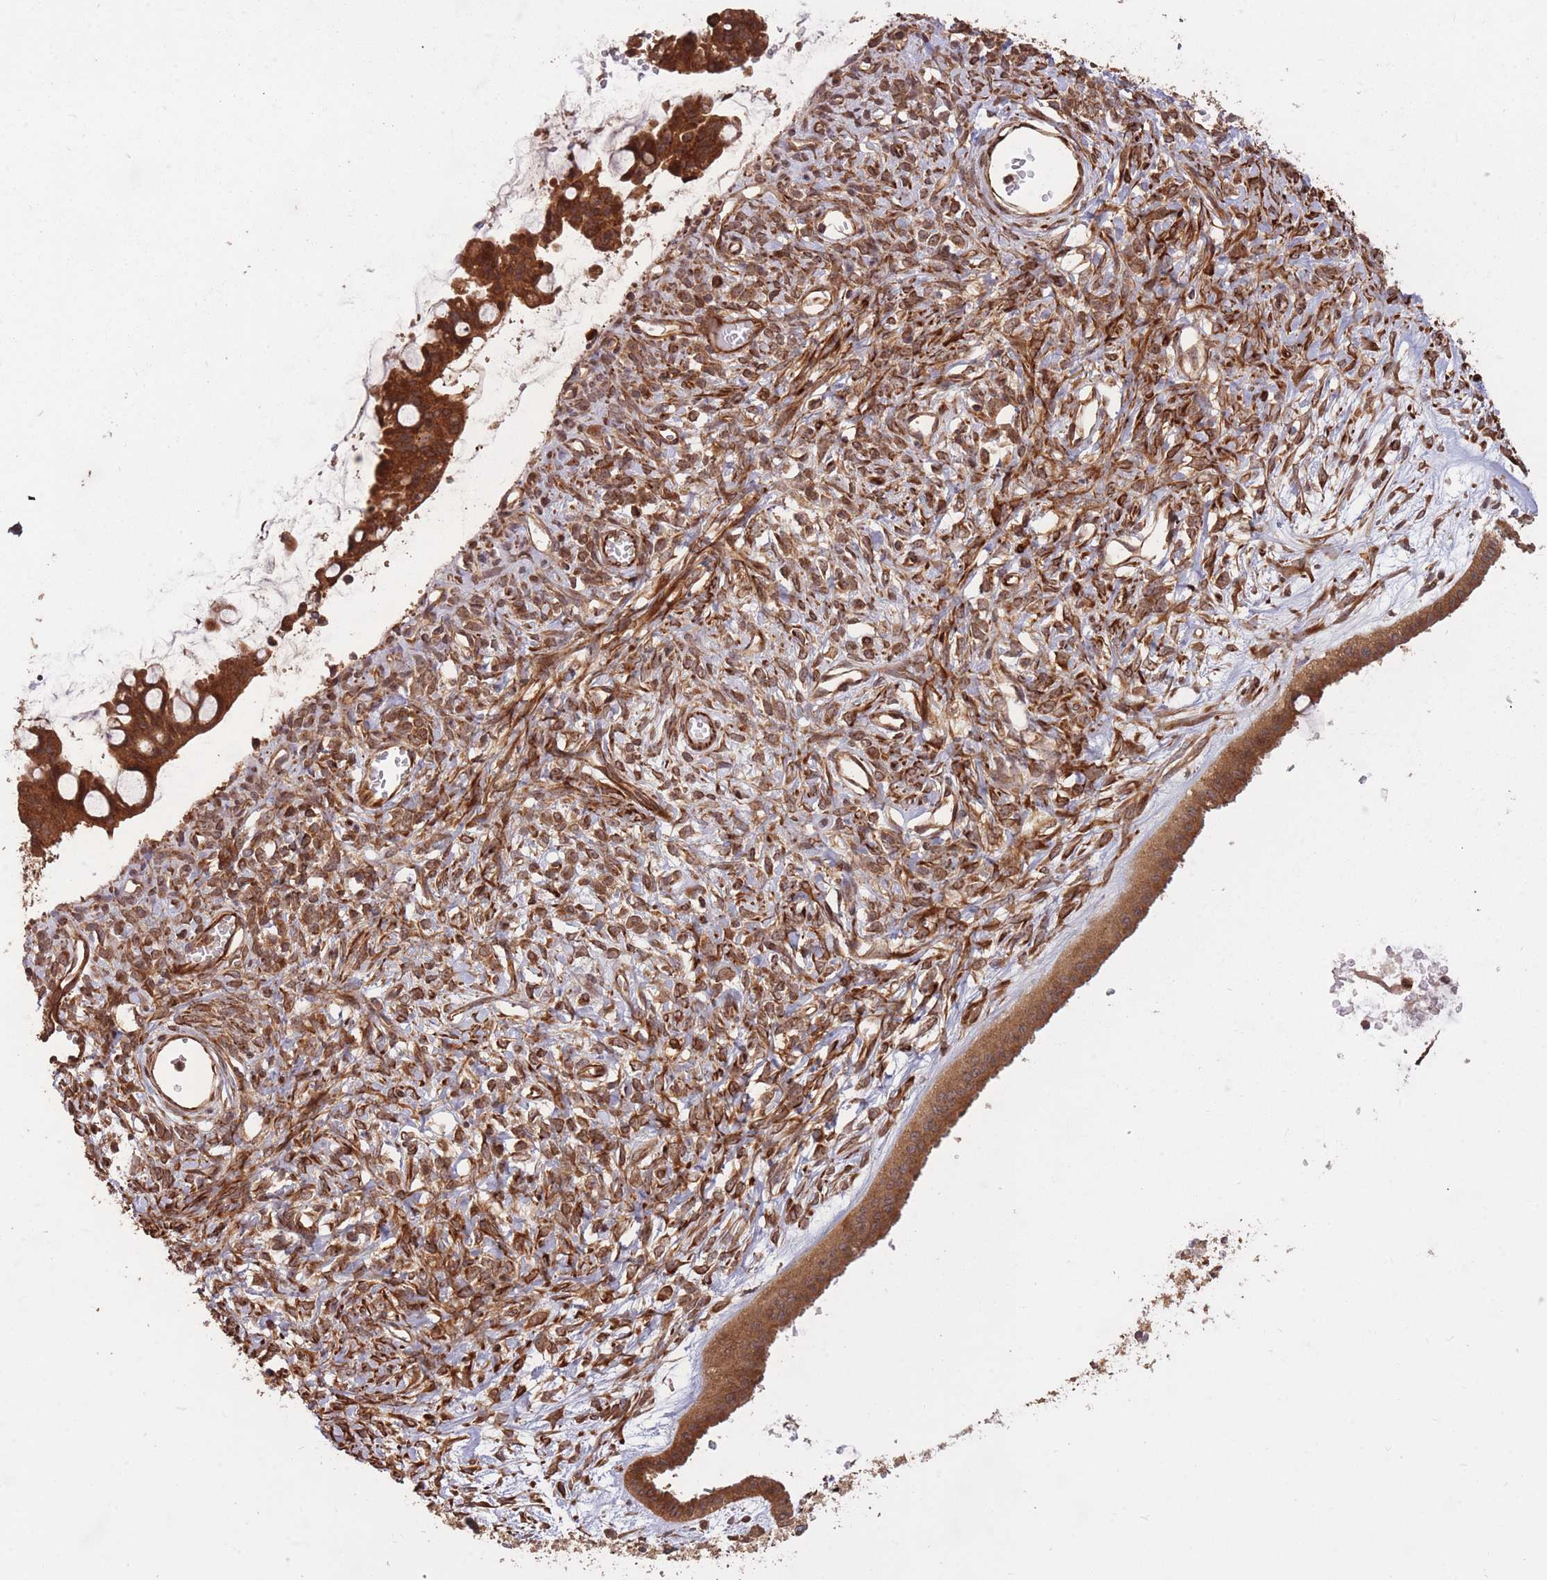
{"staining": {"intensity": "strong", "quantity": ">75%", "location": "cytoplasmic/membranous"}, "tissue": "ovarian cancer", "cell_type": "Tumor cells", "image_type": "cancer", "snomed": [{"axis": "morphology", "description": "Cystadenocarcinoma, mucinous, NOS"}, {"axis": "topography", "description": "Ovary"}], "caption": "A brown stain shows strong cytoplasmic/membranous staining of a protein in ovarian mucinous cystadenocarcinoma tumor cells. (Brightfield microscopy of DAB IHC at high magnification).", "gene": "ERBB3", "patient": {"sex": "female", "age": 73}}